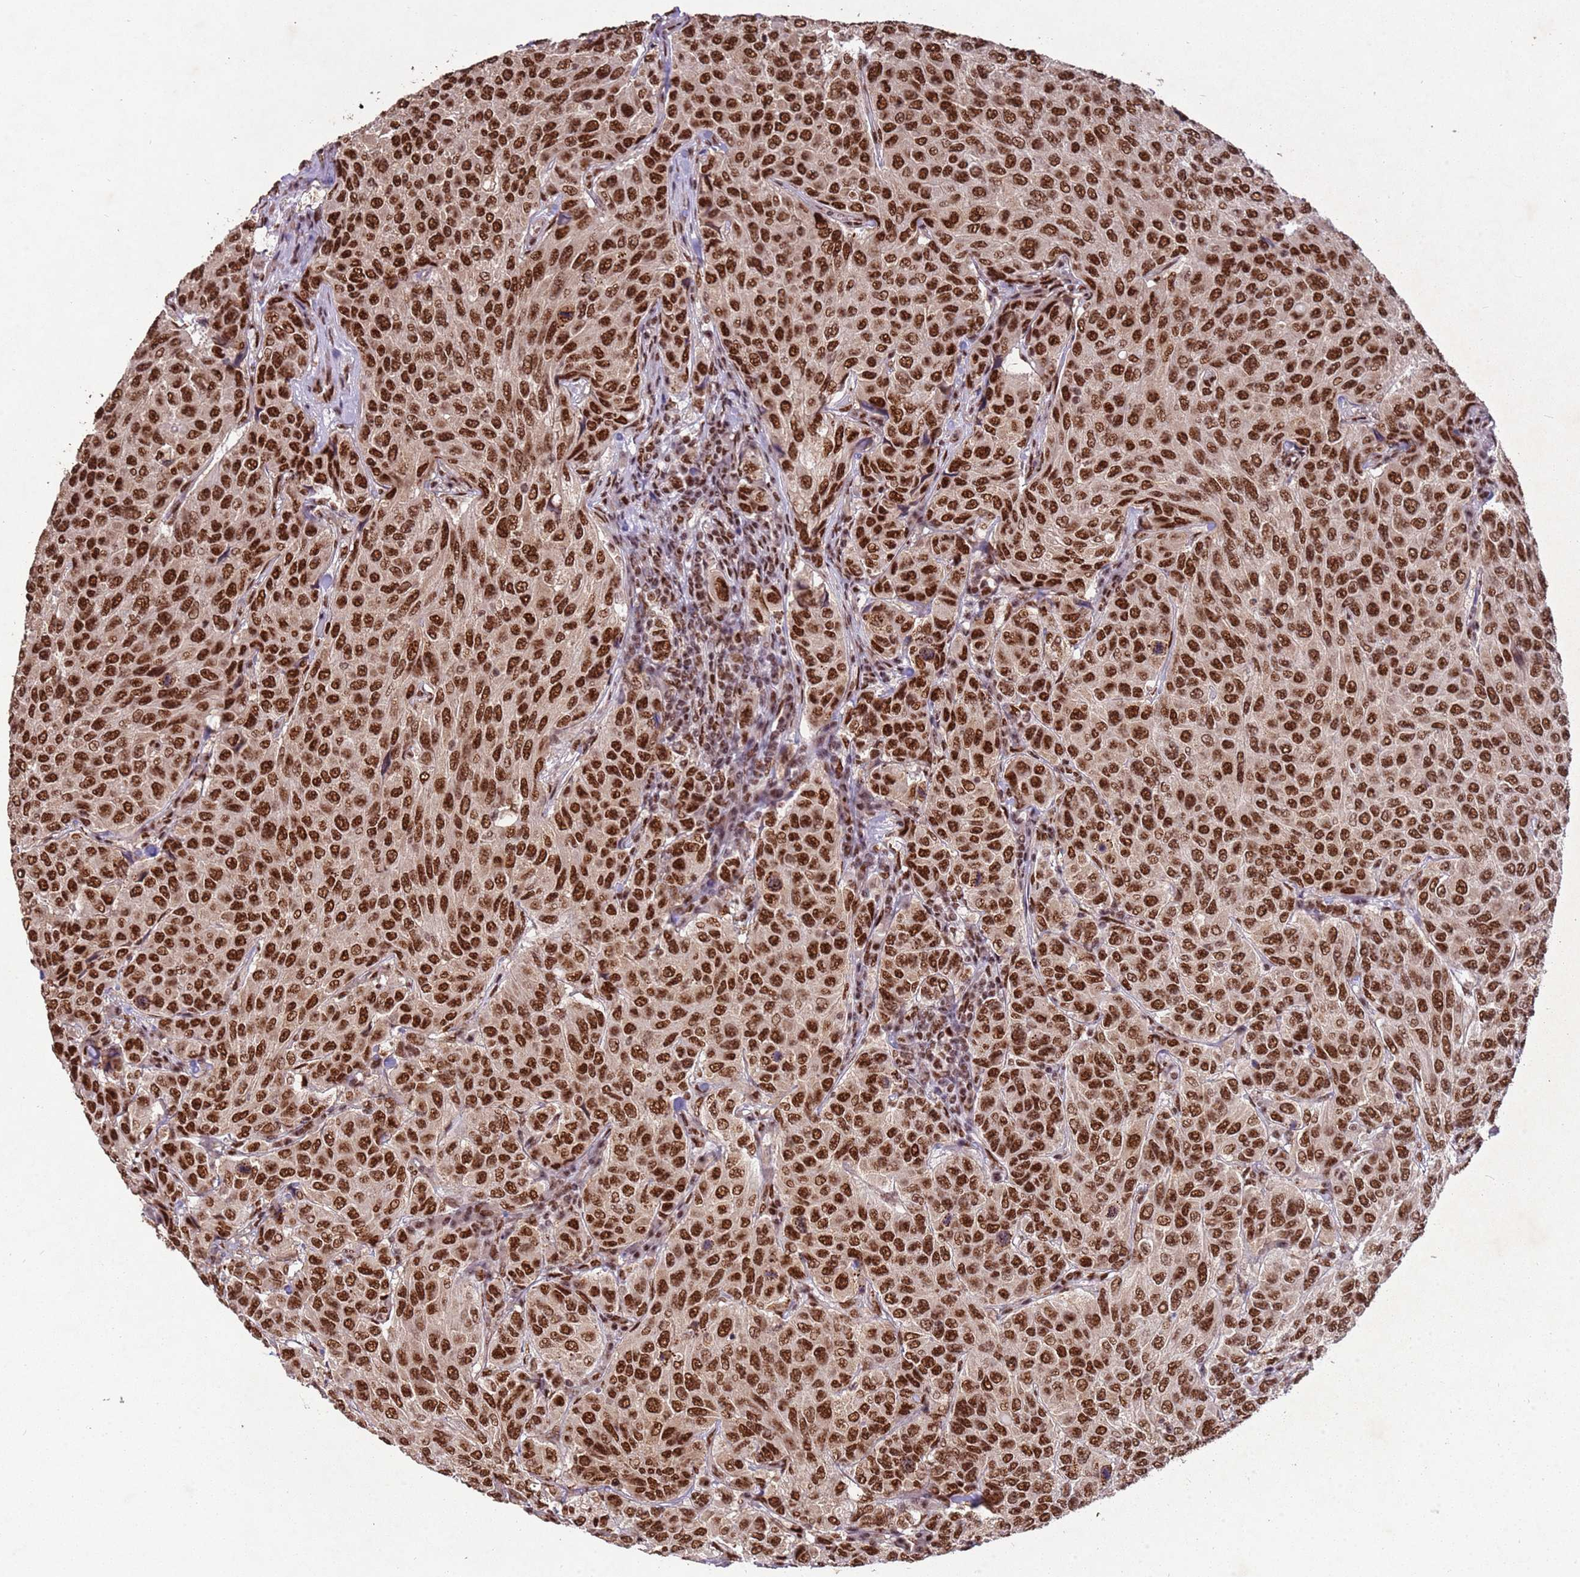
{"staining": {"intensity": "strong", "quantity": ">75%", "location": "nuclear"}, "tissue": "breast cancer", "cell_type": "Tumor cells", "image_type": "cancer", "snomed": [{"axis": "morphology", "description": "Duct carcinoma"}, {"axis": "topography", "description": "Breast"}], "caption": "Breast cancer tissue exhibits strong nuclear positivity in approximately >75% of tumor cells, visualized by immunohistochemistry.", "gene": "ESF1", "patient": {"sex": "female", "age": 55}}